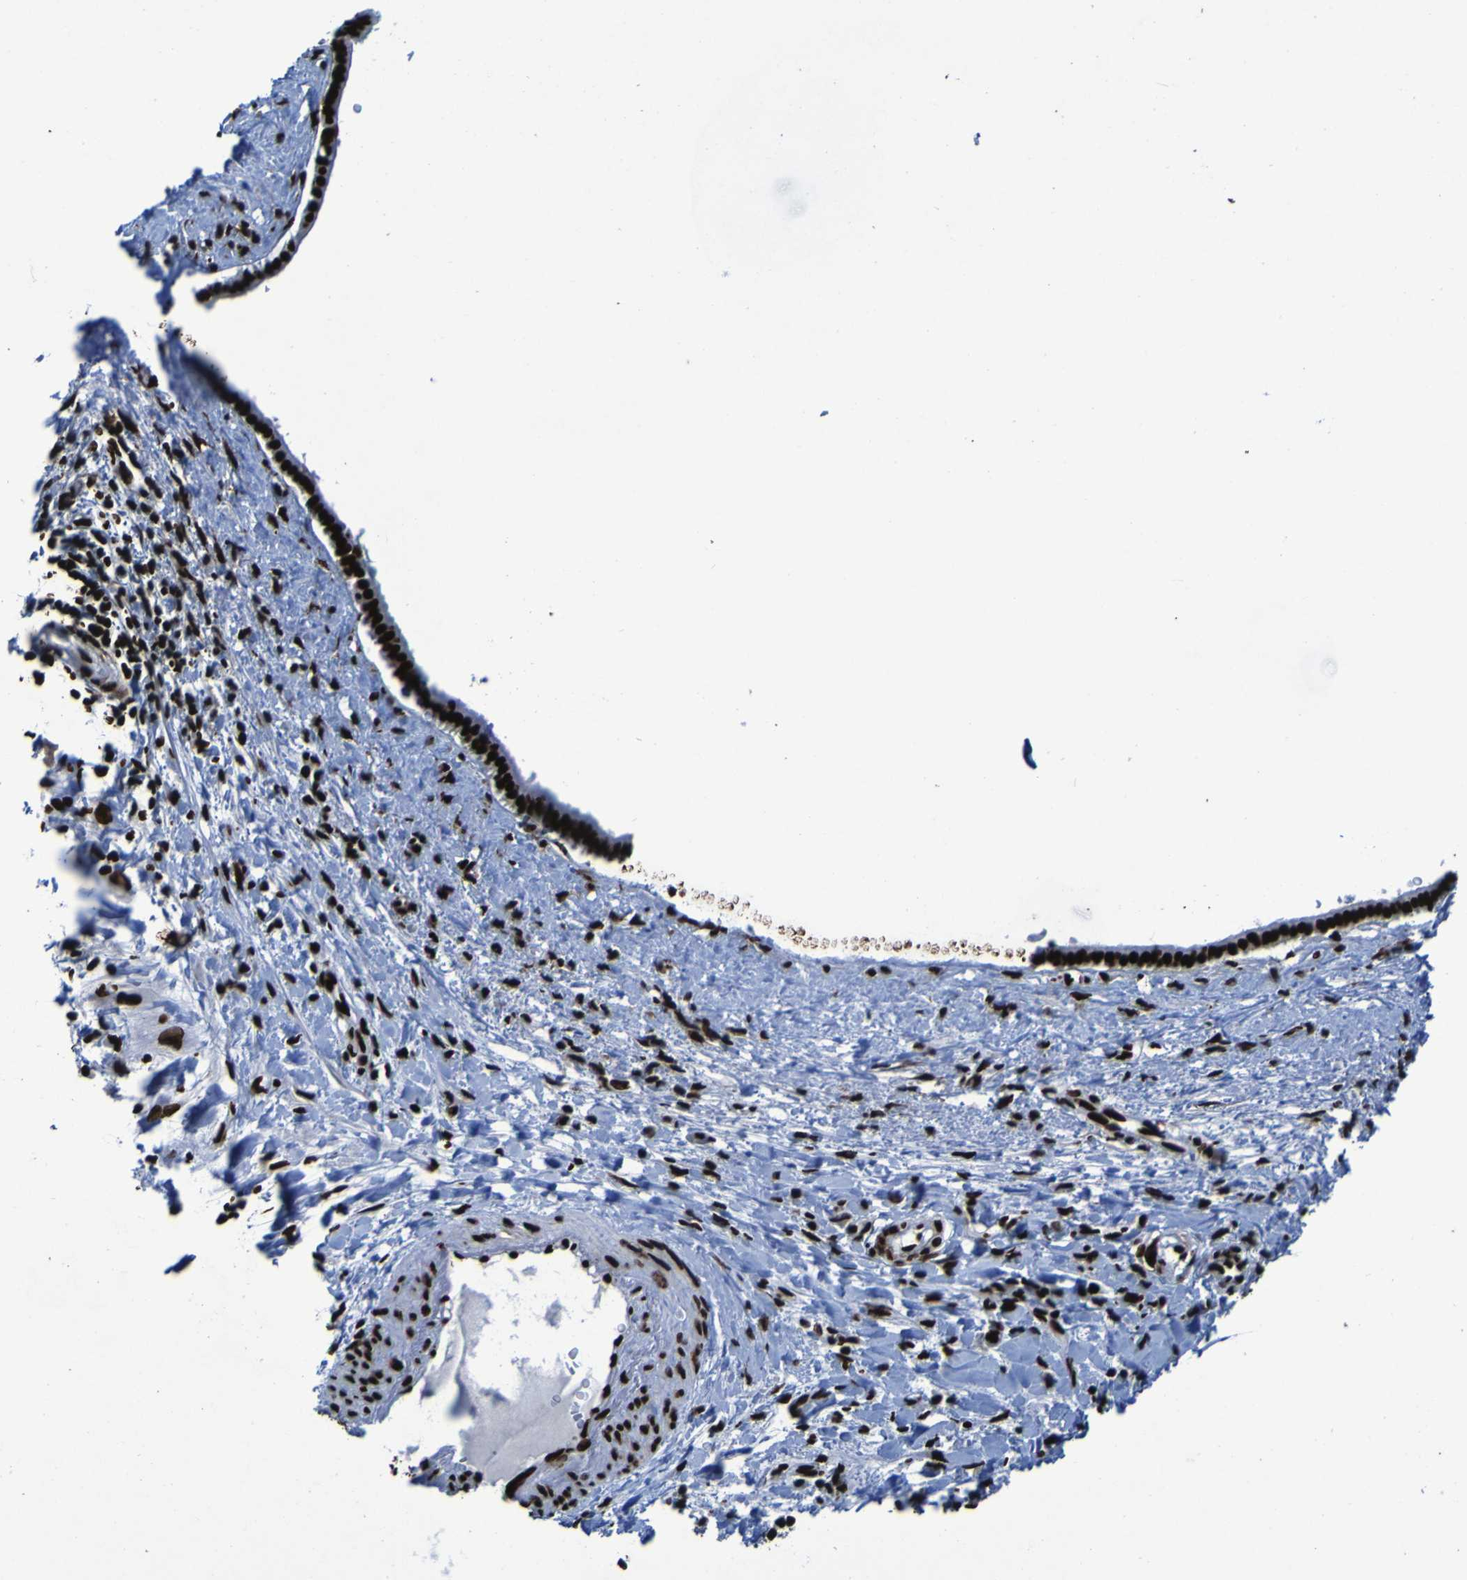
{"staining": {"intensity": "strong", "quantity": ">75%", "location": "nuclear"}, "tissue": "liver cancer", "cell_type": "Tumor cells", "image_type": "cancer", "snomed": [{"axis": "morphology", "description": "Cholangiocarcinoma"}, {"axis": "topography", "description": "Liver"}], "caption": "Protein expression analysis of cholangiocarcinoma (liver) demonstrates strong nuclear positivity in approximately >75% of tumor cells.", "gene": "NPM1", "patient": {"sex": "female", "age": 65}}